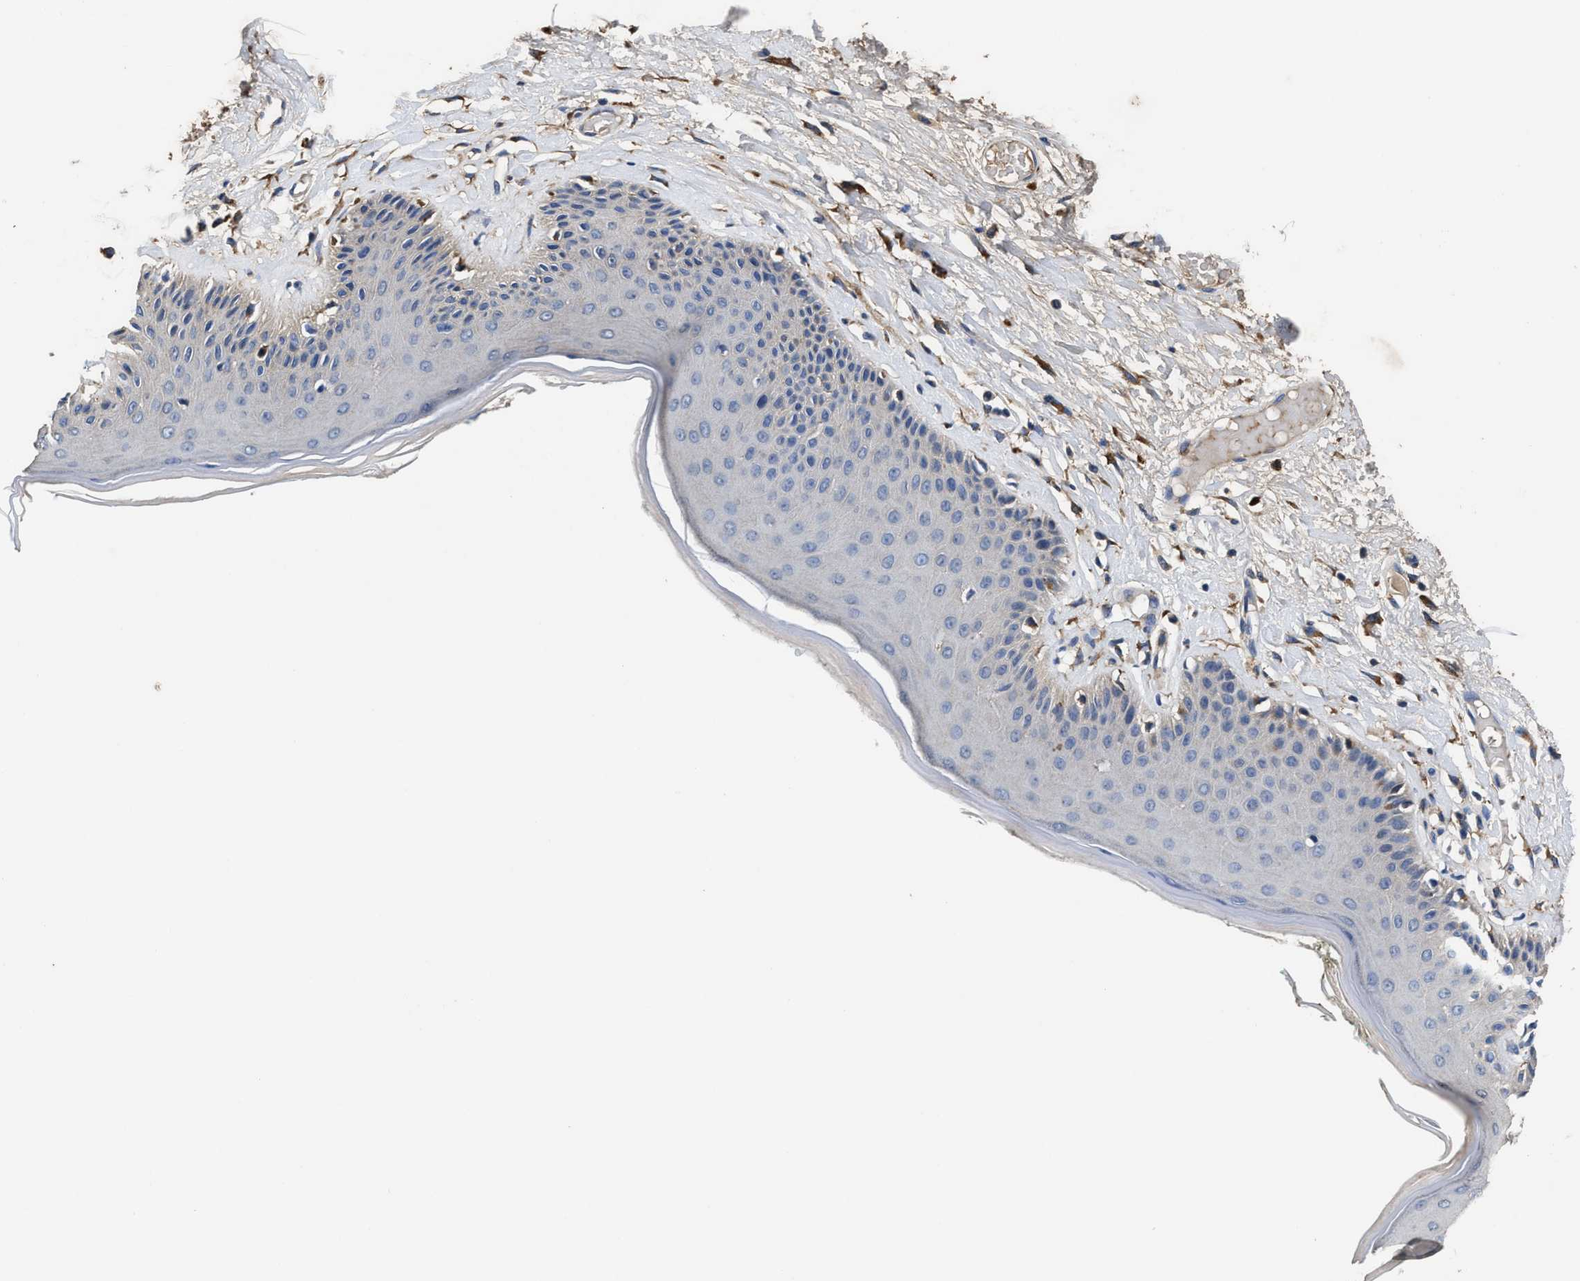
{"staining": {"intensity": "weak", "quantity": "<25%", "location": "cytoplasmic/membranous"}, "tissue": "skin", "cell_type": "Epidermal cells", "image_type": "normal", "snomed": [{"axis": "morphology", "description": "Normal tissue, NOS"}, {"axis": "topography", "description": "Vulva"}], "caption": "Immunohistochemical staining of normal skin exhibits no significant expression in epidermal cells.", "gene": "IDNK", "patient": {"sex": "female", "age": 73}}